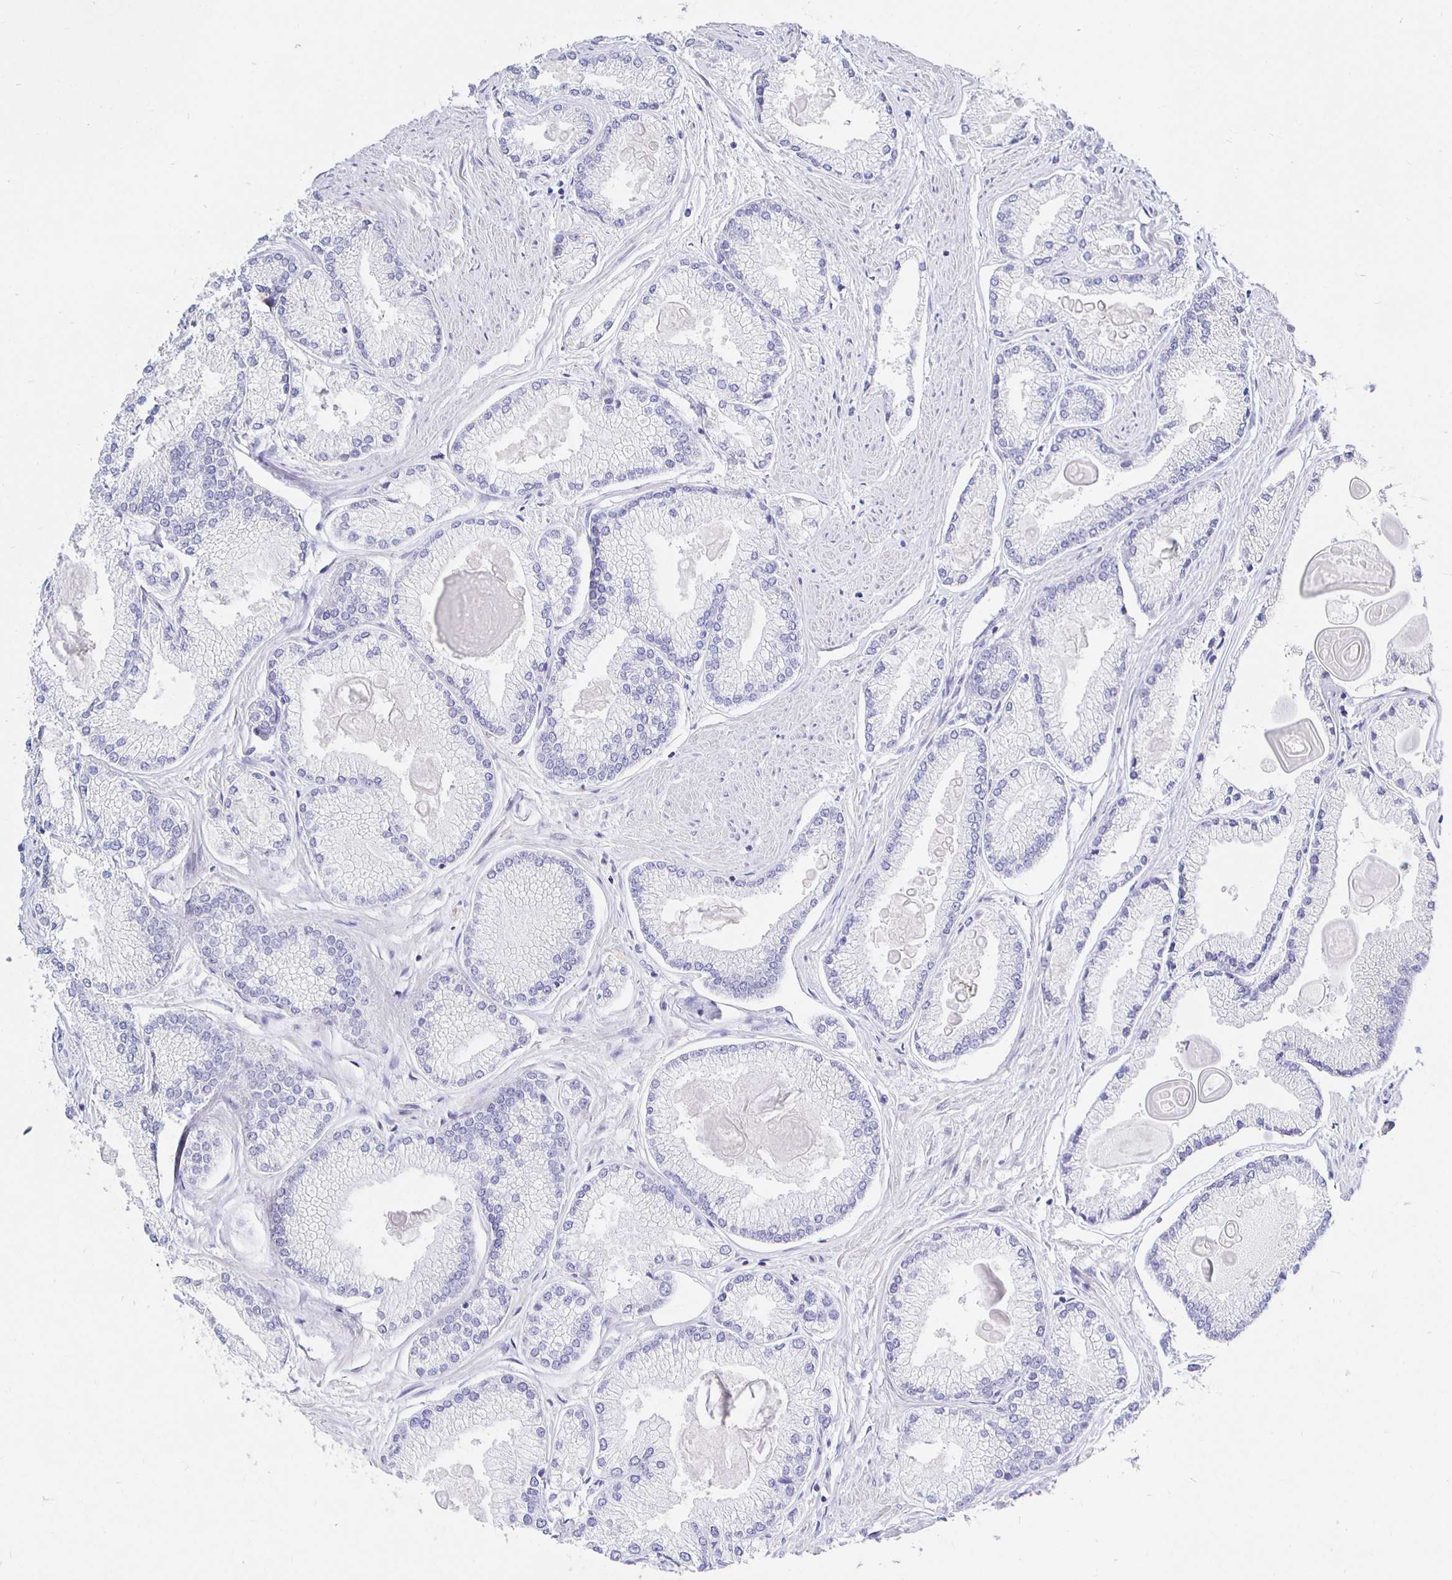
{"staining": {"intensity": "negative", "quantity": "none", "location": "none"}, "tissue": "prostate cancer", "cell_type": "Tumor cells", "image_type": "cancer", "snomed": [{"axis": "morphology", "description": "Adenocarcinoma, High grade"}, {"axis": "topography", "description": "Prostate"}], "caption": "Immunohistochemistry image of neoplastic tissue: human prostate high-grade adenocarcinoma stained with DAB (3,3'-diaminobenzidine) reveals no significant protein expression in tumor cells.", "gene": "CR2", "patient": {"sex": "male", "age": 68}}